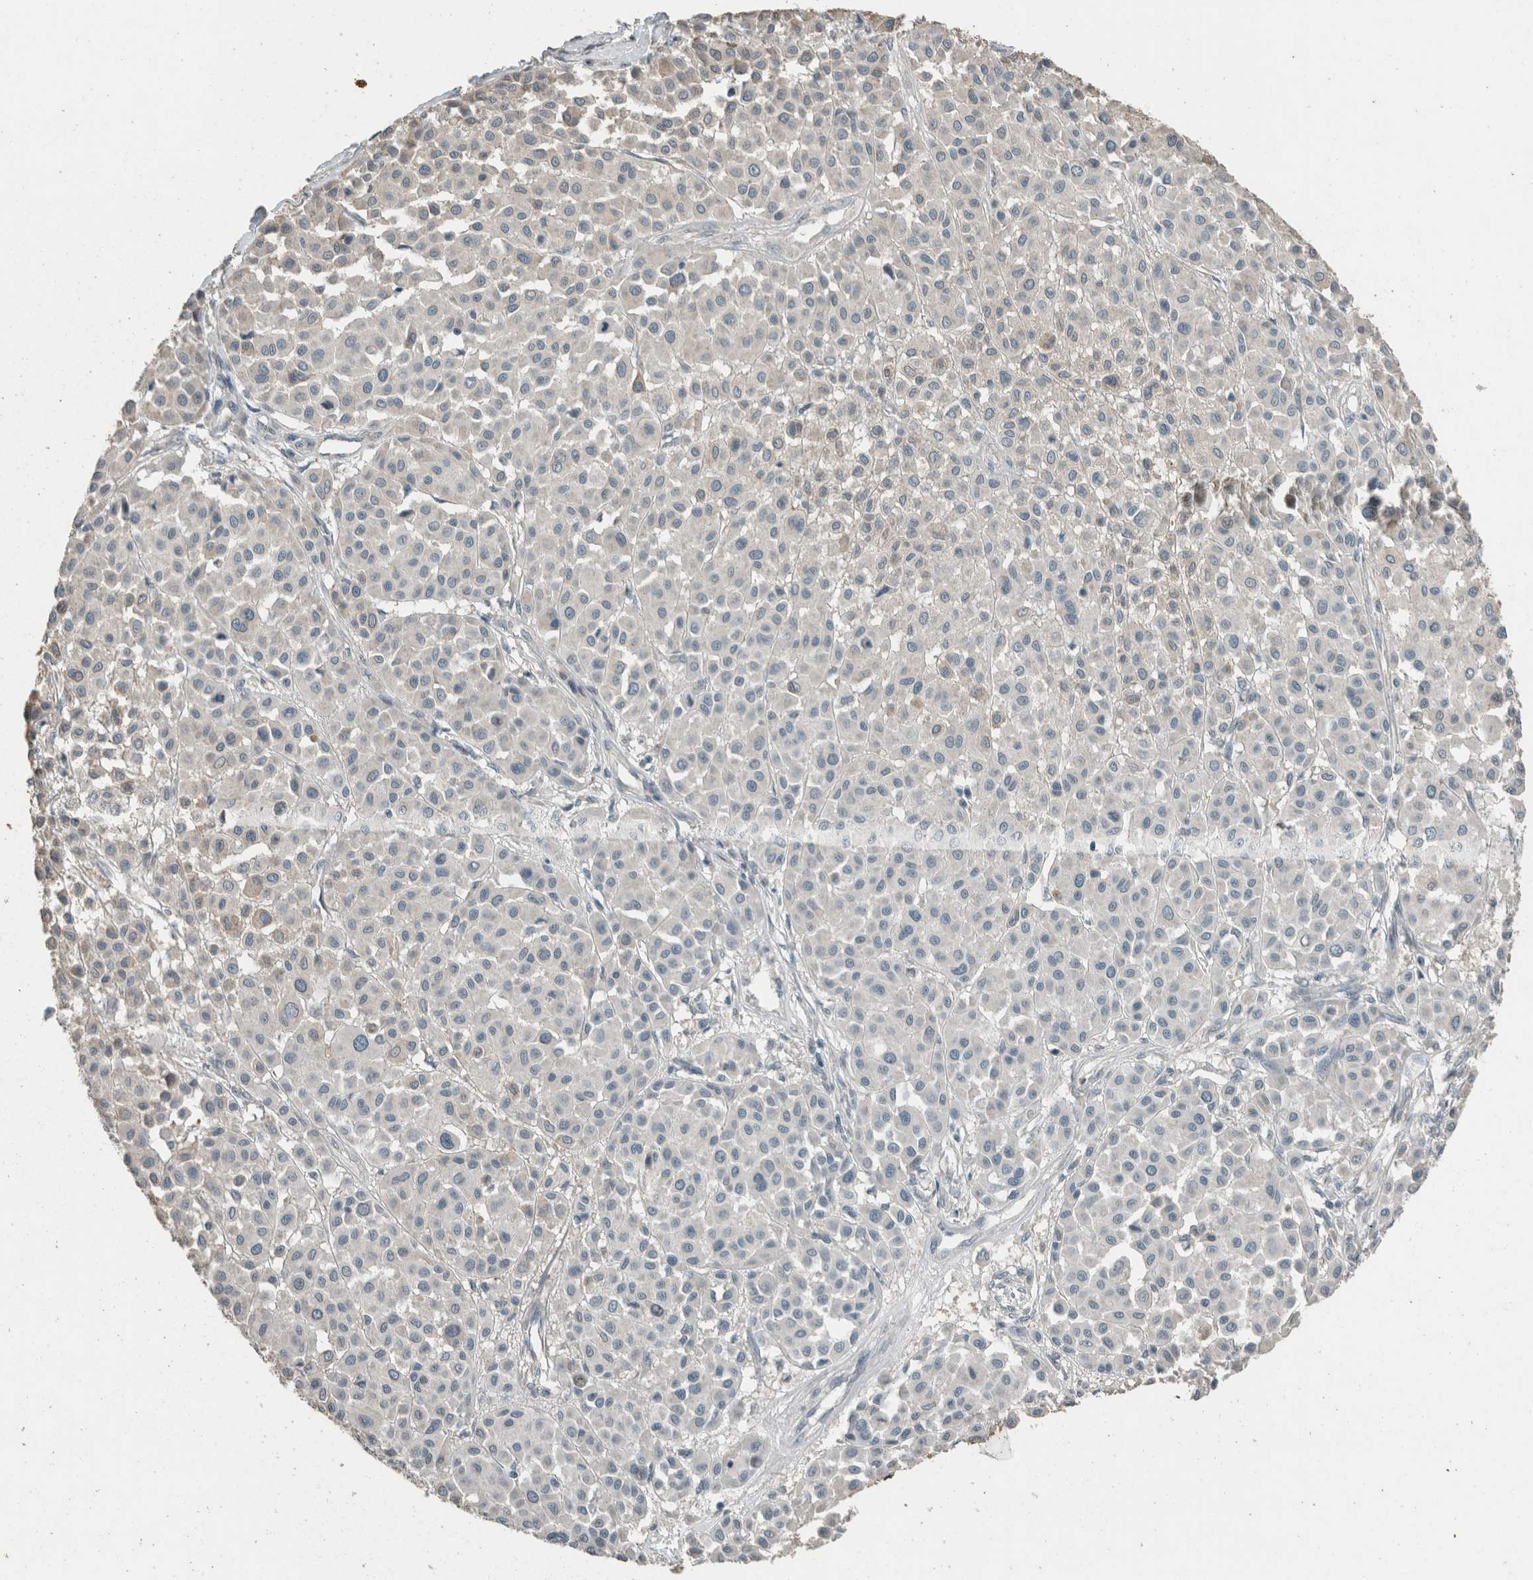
{"staining": {"intensity": "negative", "quantity": "none", "location": "none"}, "tissue": "melanoma", "cell_type": "Tumor cells", "image_type": "cancer", "snomed": [{"axis": "morphology", "description": "Malignant melanoma, Metastatic site"}, {"axis": "topography", "description": "Soft tissue"}], "caption": "This is an immunohistochemistry histopathology image of human malignant melanoma (metastatic site). There is no positivity in tumor cells.", "gene": "ACVR2B", "patient": {"sex": "male", "age": 41}}